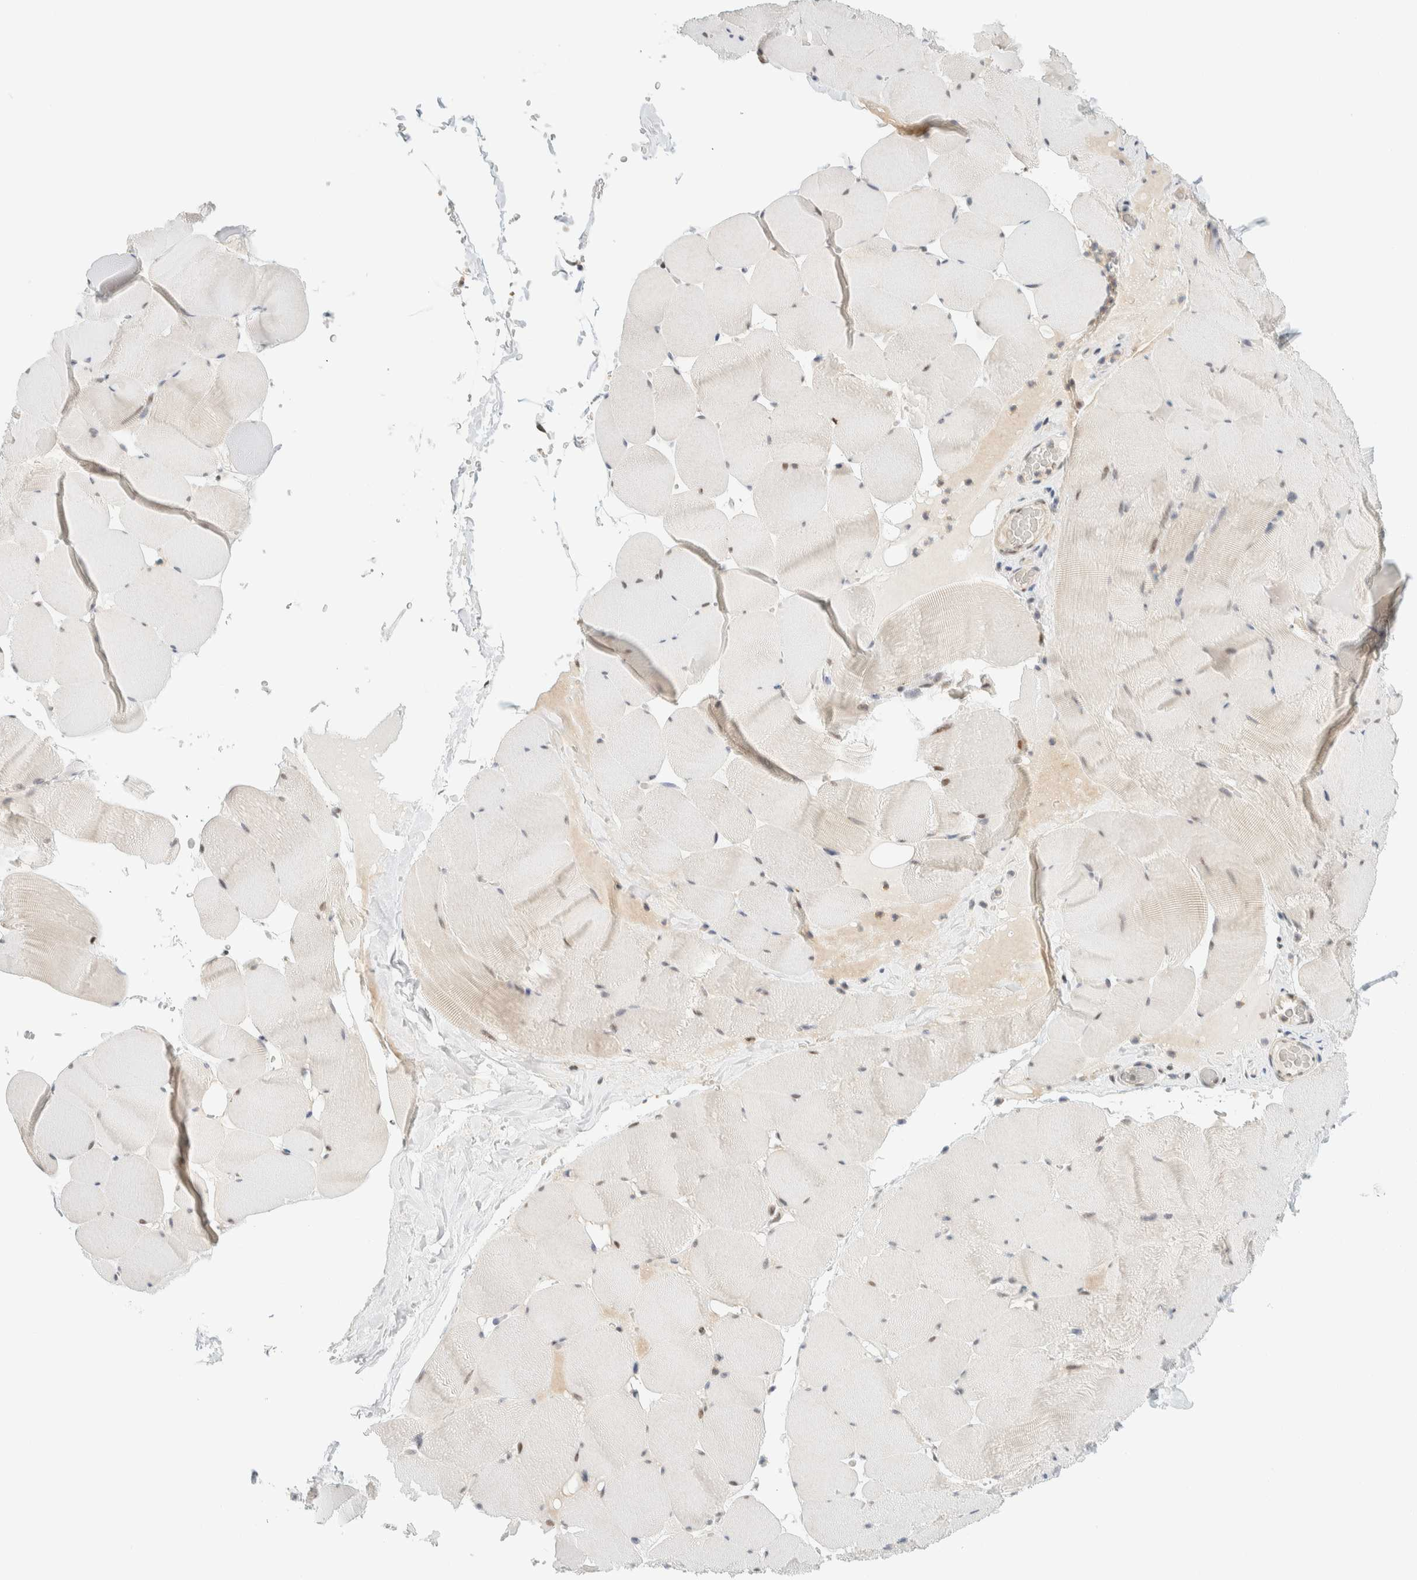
{"staining": {"intensity": "moderate", "quantity": "<25%", "location": "nuclear"}, "tissue": "skeletal muscle", "cell_type": "Myocytes", "image_type": "normal", "snomed": [{"axis": "morphology", "description": "Normal tissue, NOS"}, {"axis": "topography", "description": "Skeletal muscle"}], "caption": "Approximately <25% of myocytes in normal human skeletal muscle exhibit moderate nuclear protein staining as visualized by brown immunohistochemical staining.", "gene": "ZNF683", "patient": {"sex": "male", "age": 62}}